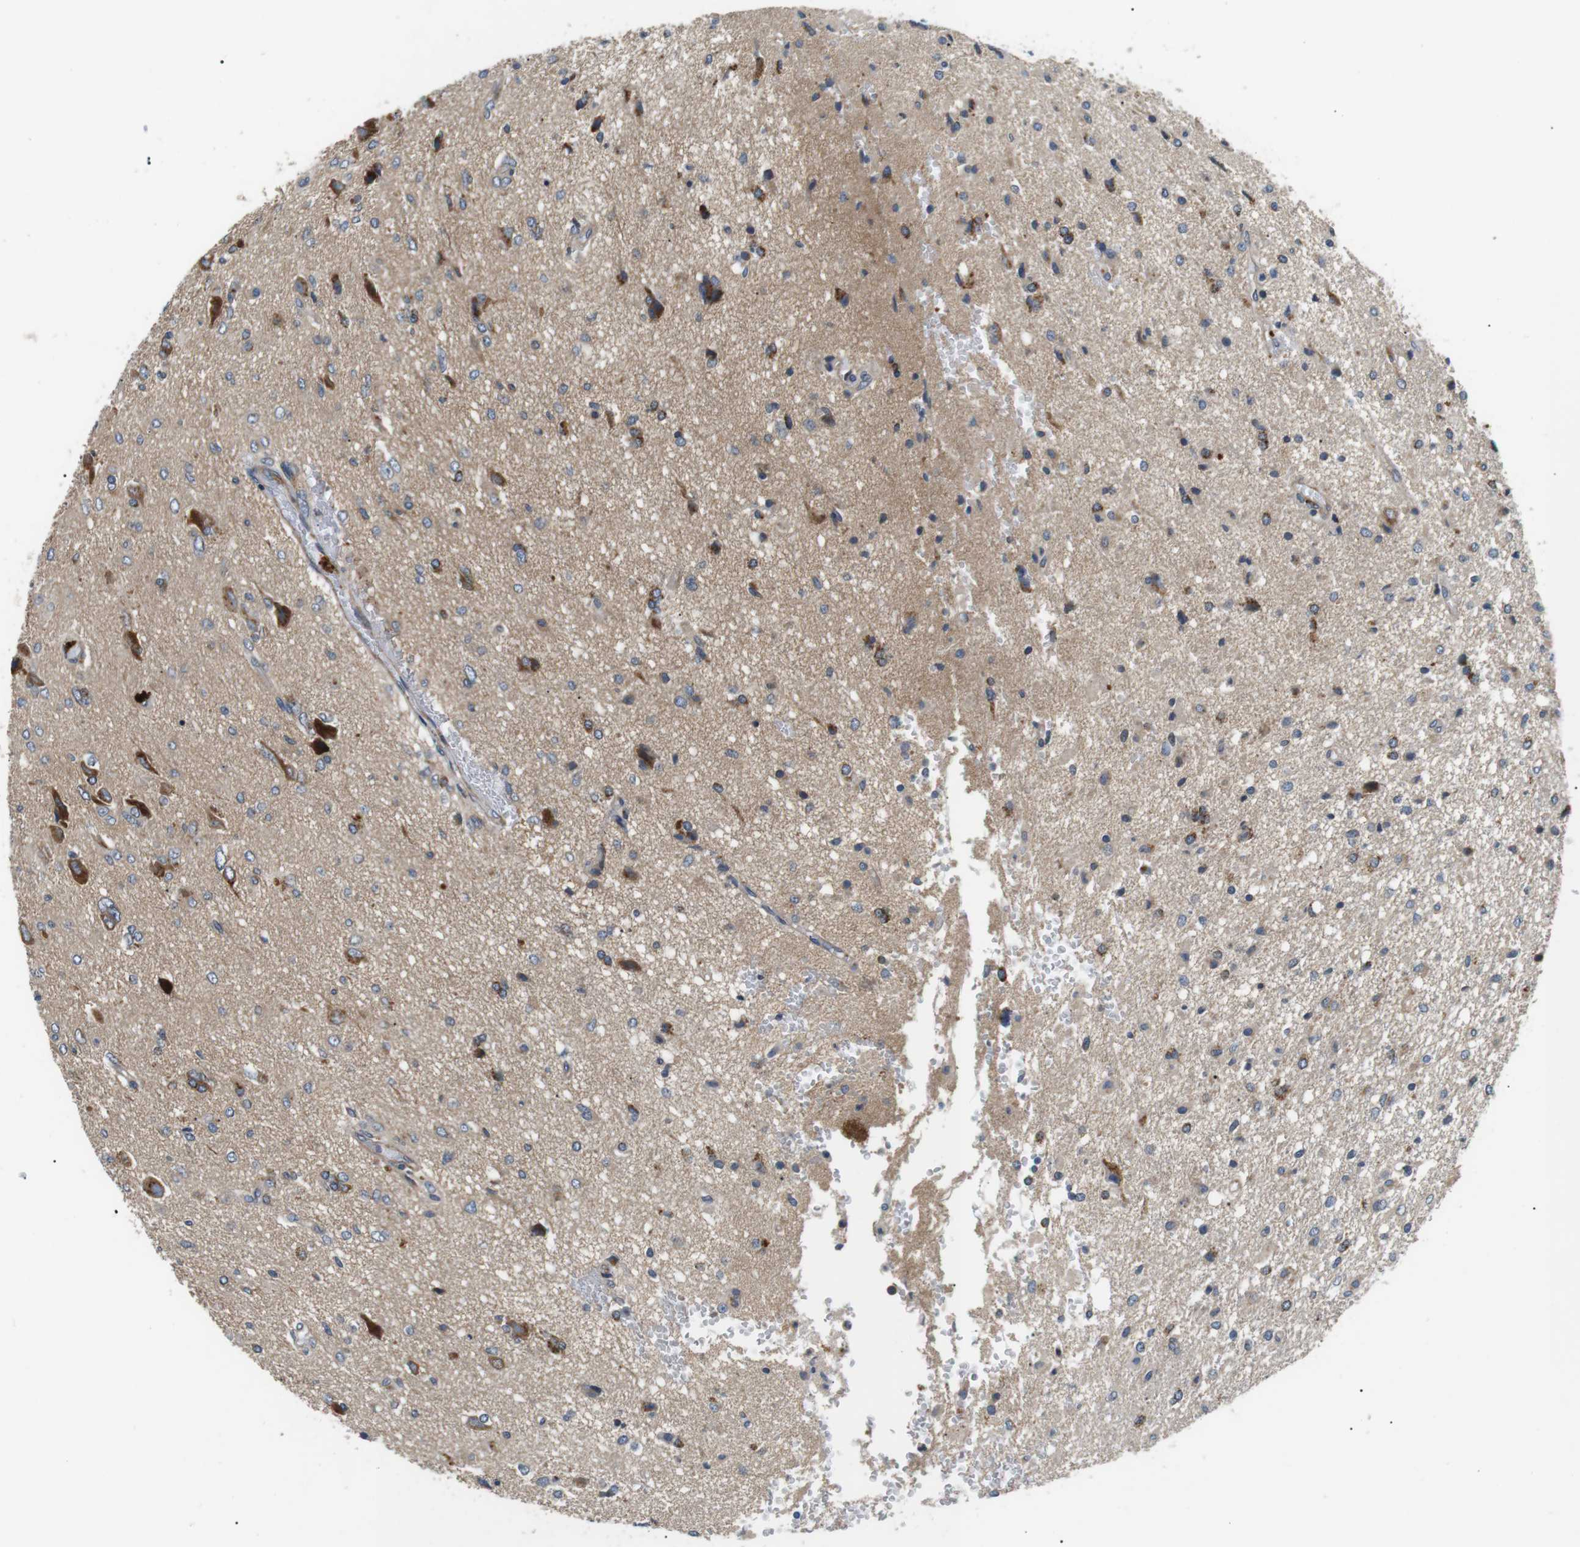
{"staining": {"intensity": "moderate", "quantity": "<25%", "location": "cytoplasmic/membranous"}, "tissue": "glioma", "cell_type": "Tumor cells", "image_type": "cancer", "snomed": [{"axis": "morphology", "description": "Glioma, malignant, High grade"}, {"axis": "topography", "description": "Brain"}], "caption": "The micrograph demonstrates immunohistochemical staining of malignant high-grade glioma. There is moderate cytoplasmic/membranous positivity is appreciated in about <25% of tumor cells.", "gene": "DIPK1A", "patient": {"sex": "female", "age": 59}}